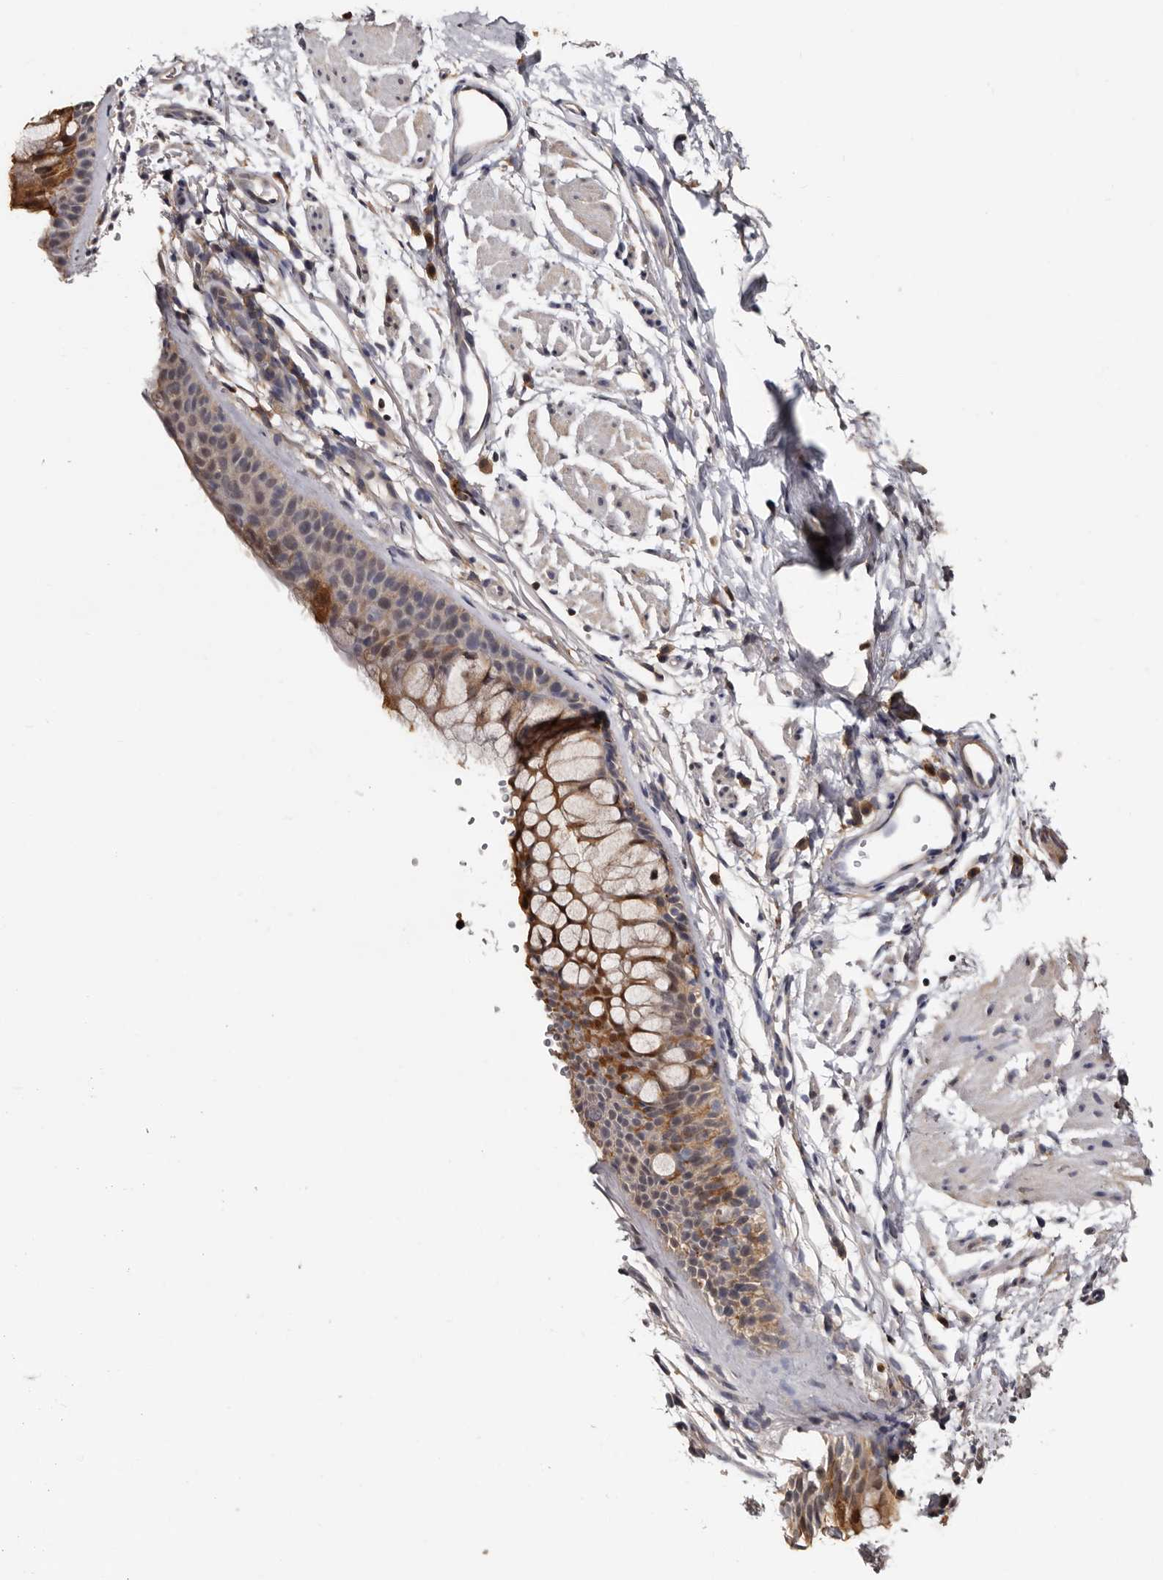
{"staining": {"intensity": "strong", "quantity": "<25%", "location": "cytoplasmic/membranous"}, "tissue": "bronchus", "cell_type": "Respiratory epithelial cells", "image_type": "normal", "snomed": [{"axis": "morphology", "description": "Normal tissue, NOS"}, {"axis": "topography", "description": "Cartilage tissue"}, {"axis": "topography", "description": "Bronchus"}], "caption": "IHC (DAB (3,3'-diaminobenzidine)) staining of benign human bronchus shows strong cytoplasmic/membranous protein expression in approximately <25% of respiratory epithelial cells.", "gene": "DNPH1", "patient": {"sex": "female", "age": 53}}